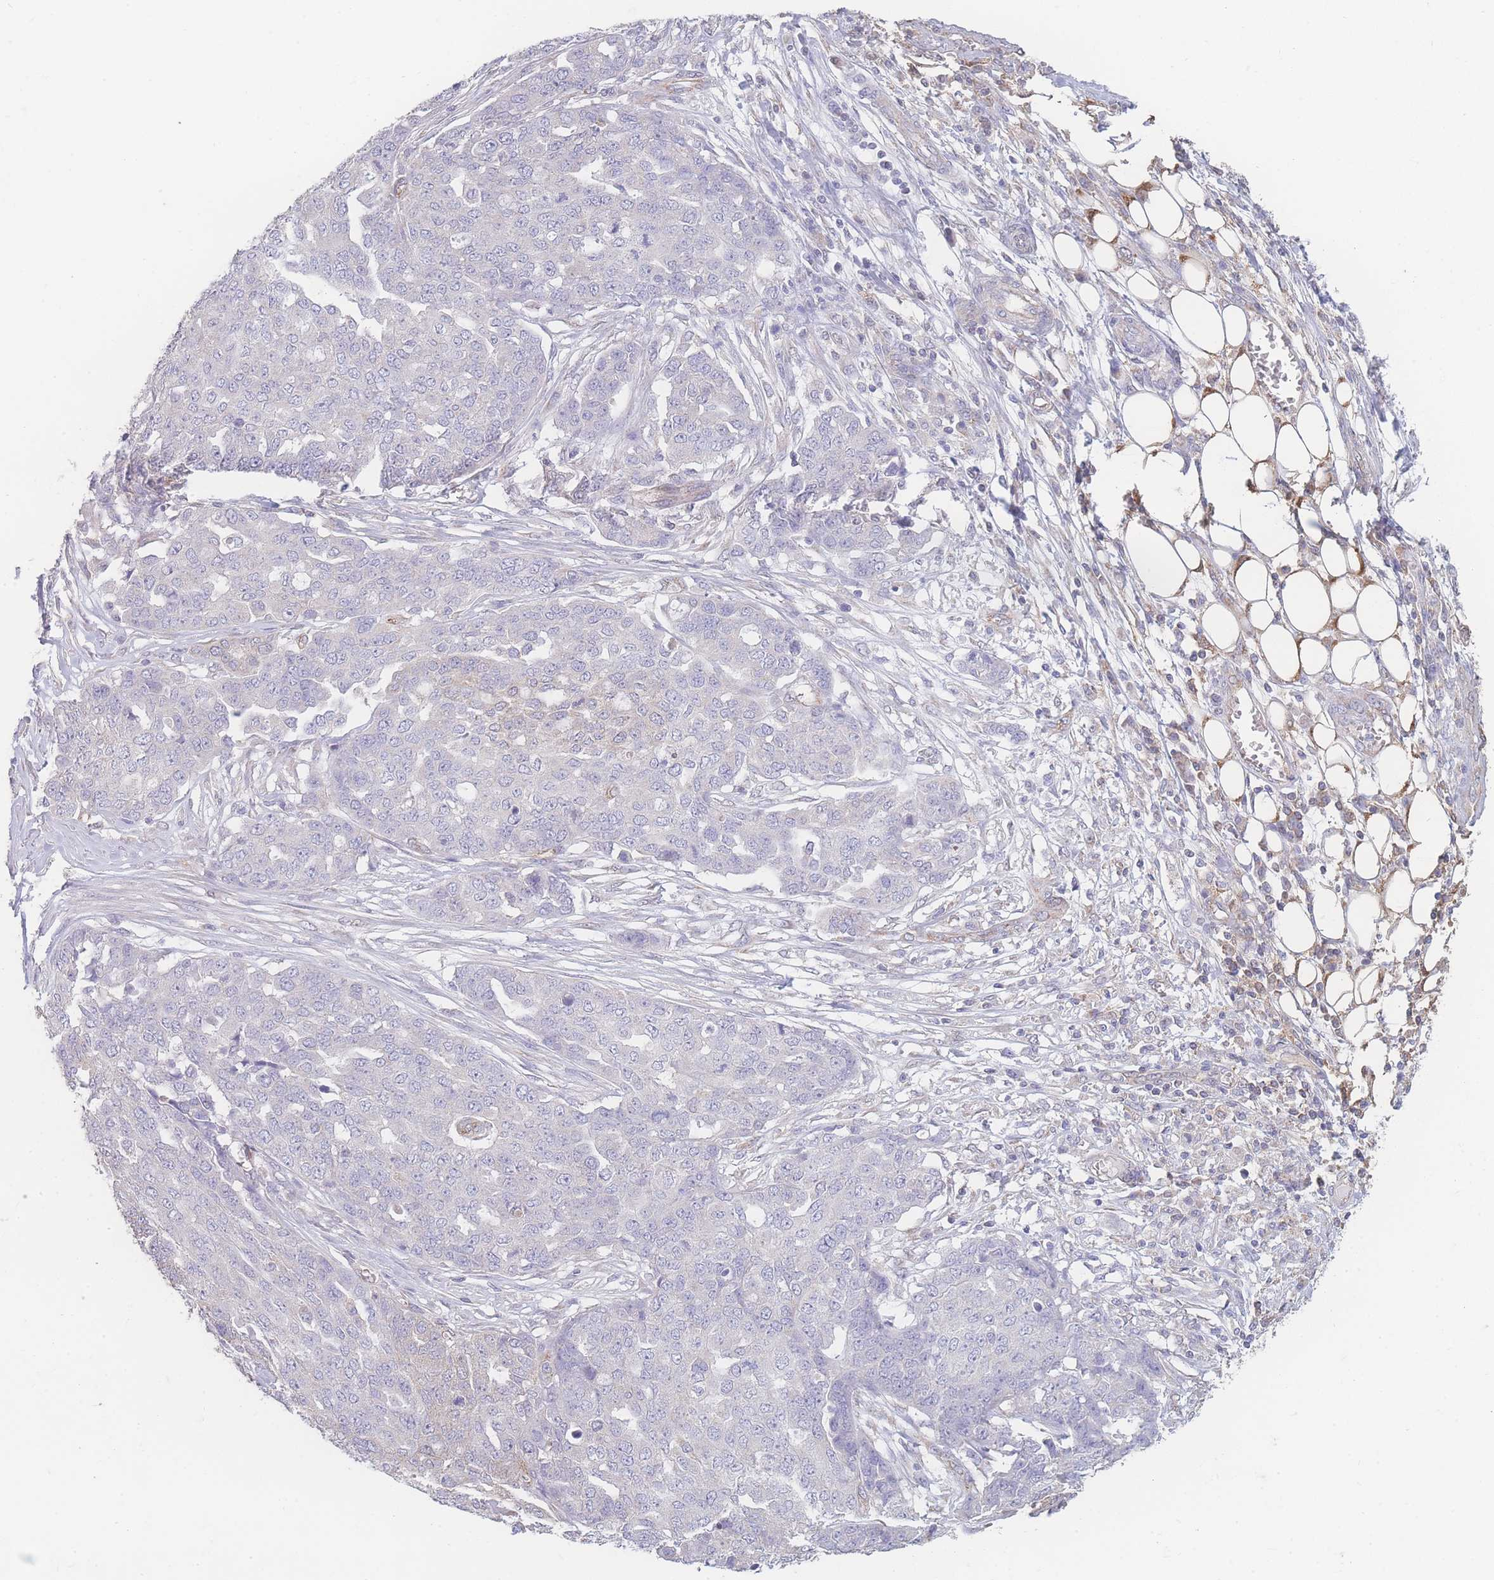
{"staining": {"intensity": "negative", "quantity": "none", "location": "none"}, "tissue": "ovarian cancer", "cell_type": "Tumor cells", "image_type": "cancer", "snomed": [{"axis": "morphology", "description": "Cystadenocarcinoma, serous, NOS"}, {"axis": "topography", "description": "Soft tissue"}, {"axis": "topography", "description": "Ovary"}], "caption": "Immunohistochemical staining of human serous cystadenocarcinoma (ovarian) demonstrates no significant staining in tumor cells.", "gene": "GIPR", "patient": {"sex": "female", "age": 57}}